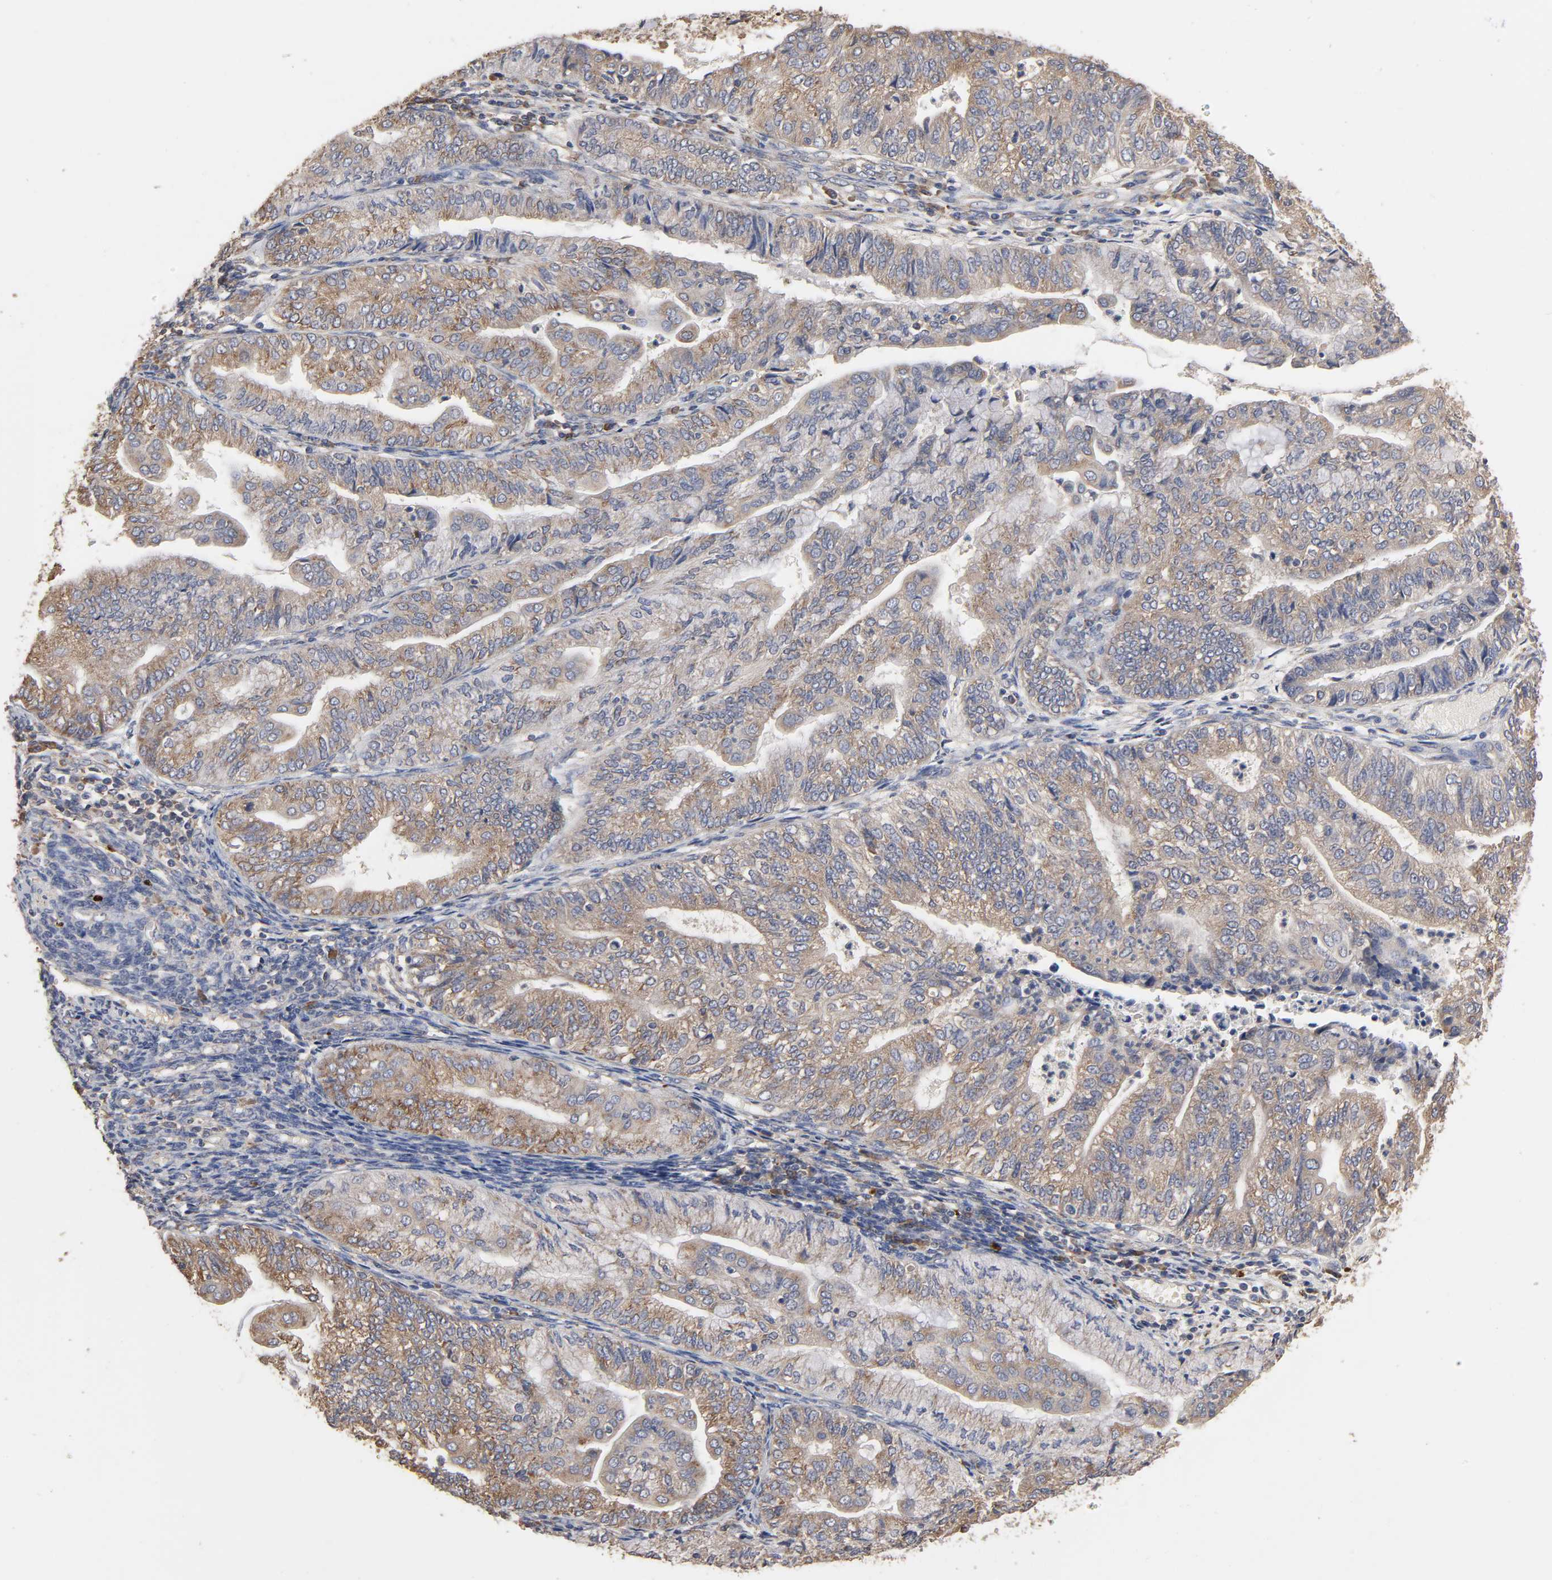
{"staining": {"intensity": "moderate", "quantity": ">75%", "location": "cytoplasmic/membranous"}, "tissue": "endometrial cancer", "cell_type": "Tumor cells", "image_type": "cancer", "snomed": [{"axis": "morphology", "description": "Adenocarcinoma, NOS"}, {"axis": "topography", "description": "Endometrium"}], "caption": "DAB (3,3'-diaminobenzidine) immunohistochemical staining of human endometrial adenocarcinoma demonstrates moderate cytoplasmic/membranous protein positivity in approximately >75% of tumor cells.", "gene": "EIF4G2", "patient": {"sex": "female", "age": 59}}